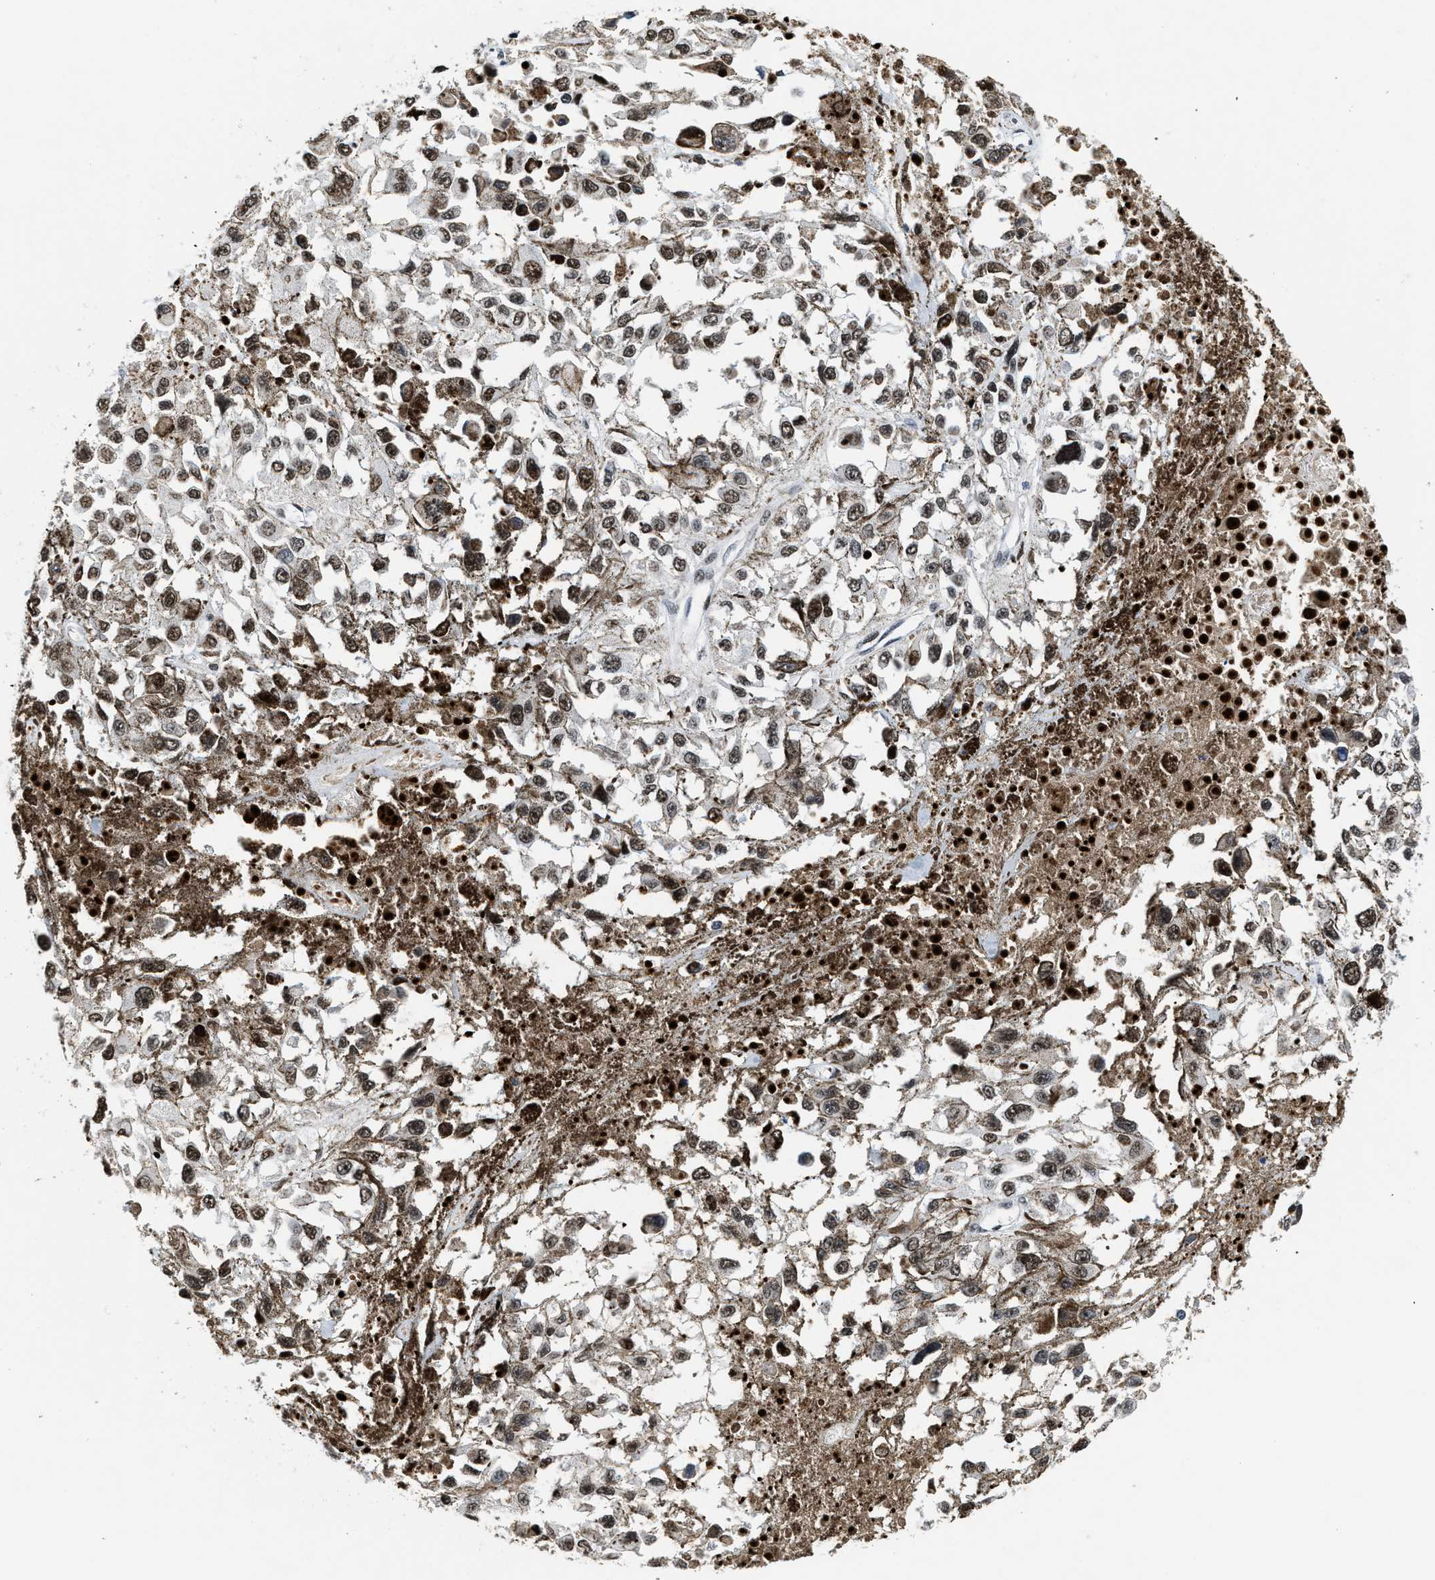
{"staining": {"intensity": "weak", "quantity": ">75%", "location": "nuclear"}, "tissue": "melanoma", "cell_type": "Tumor cells", "image_type": "cancer", "snomed": [{"axis": "morphology", "description": "Malignant melanoma, Metastatic site"}, {"axis": "topography", "description": "Lymph node"}], "caption": "Protein expression analysis of human malignant melanoma (metastatic site) reveals weak nuclear positivity in about >75% of tumor cells.", "gene": "SUPT16H", "patient": {"sex": "male", "age": 59}}